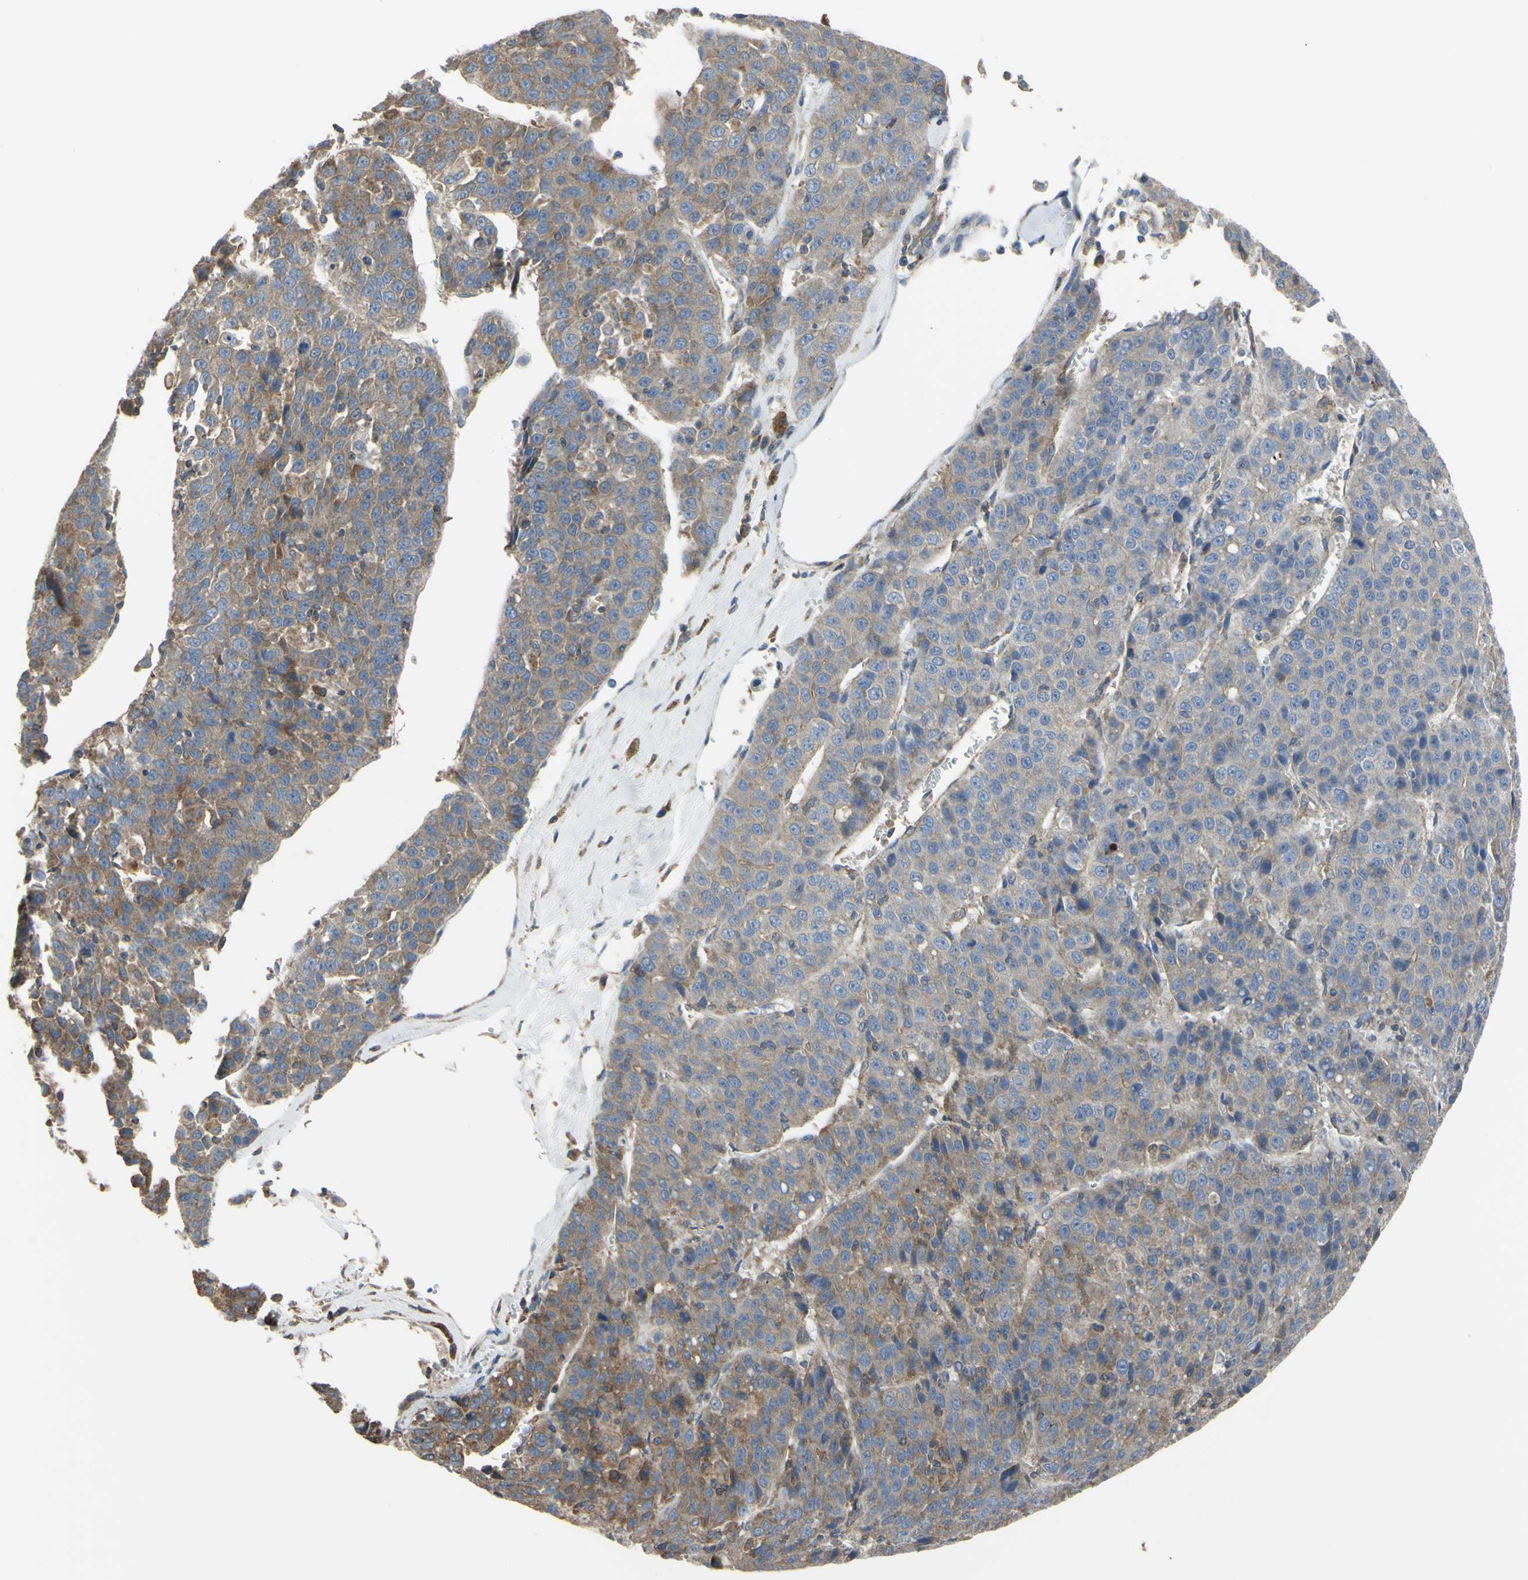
{"staining": {"intensity": "weak", "quantity": "25%-75%", "location": "cytoplasmic/membranous"}, "tissue": "liver cancer", "cell_type": "Tumor cells", "image_type": "cancer", "snomed": [{"axis": "morphology", "description": "Carcinoma, Hepatocellular, NOS"}, {"axis": "topography", "description": "Liver"}], "caption": "A histopathology image of liver cancer stained for a protein shows weak cytoplasmic/membranous brown staining in tumor cells.", "gene": "BECN1", "patient": {"sex": "female", "age": 53}}